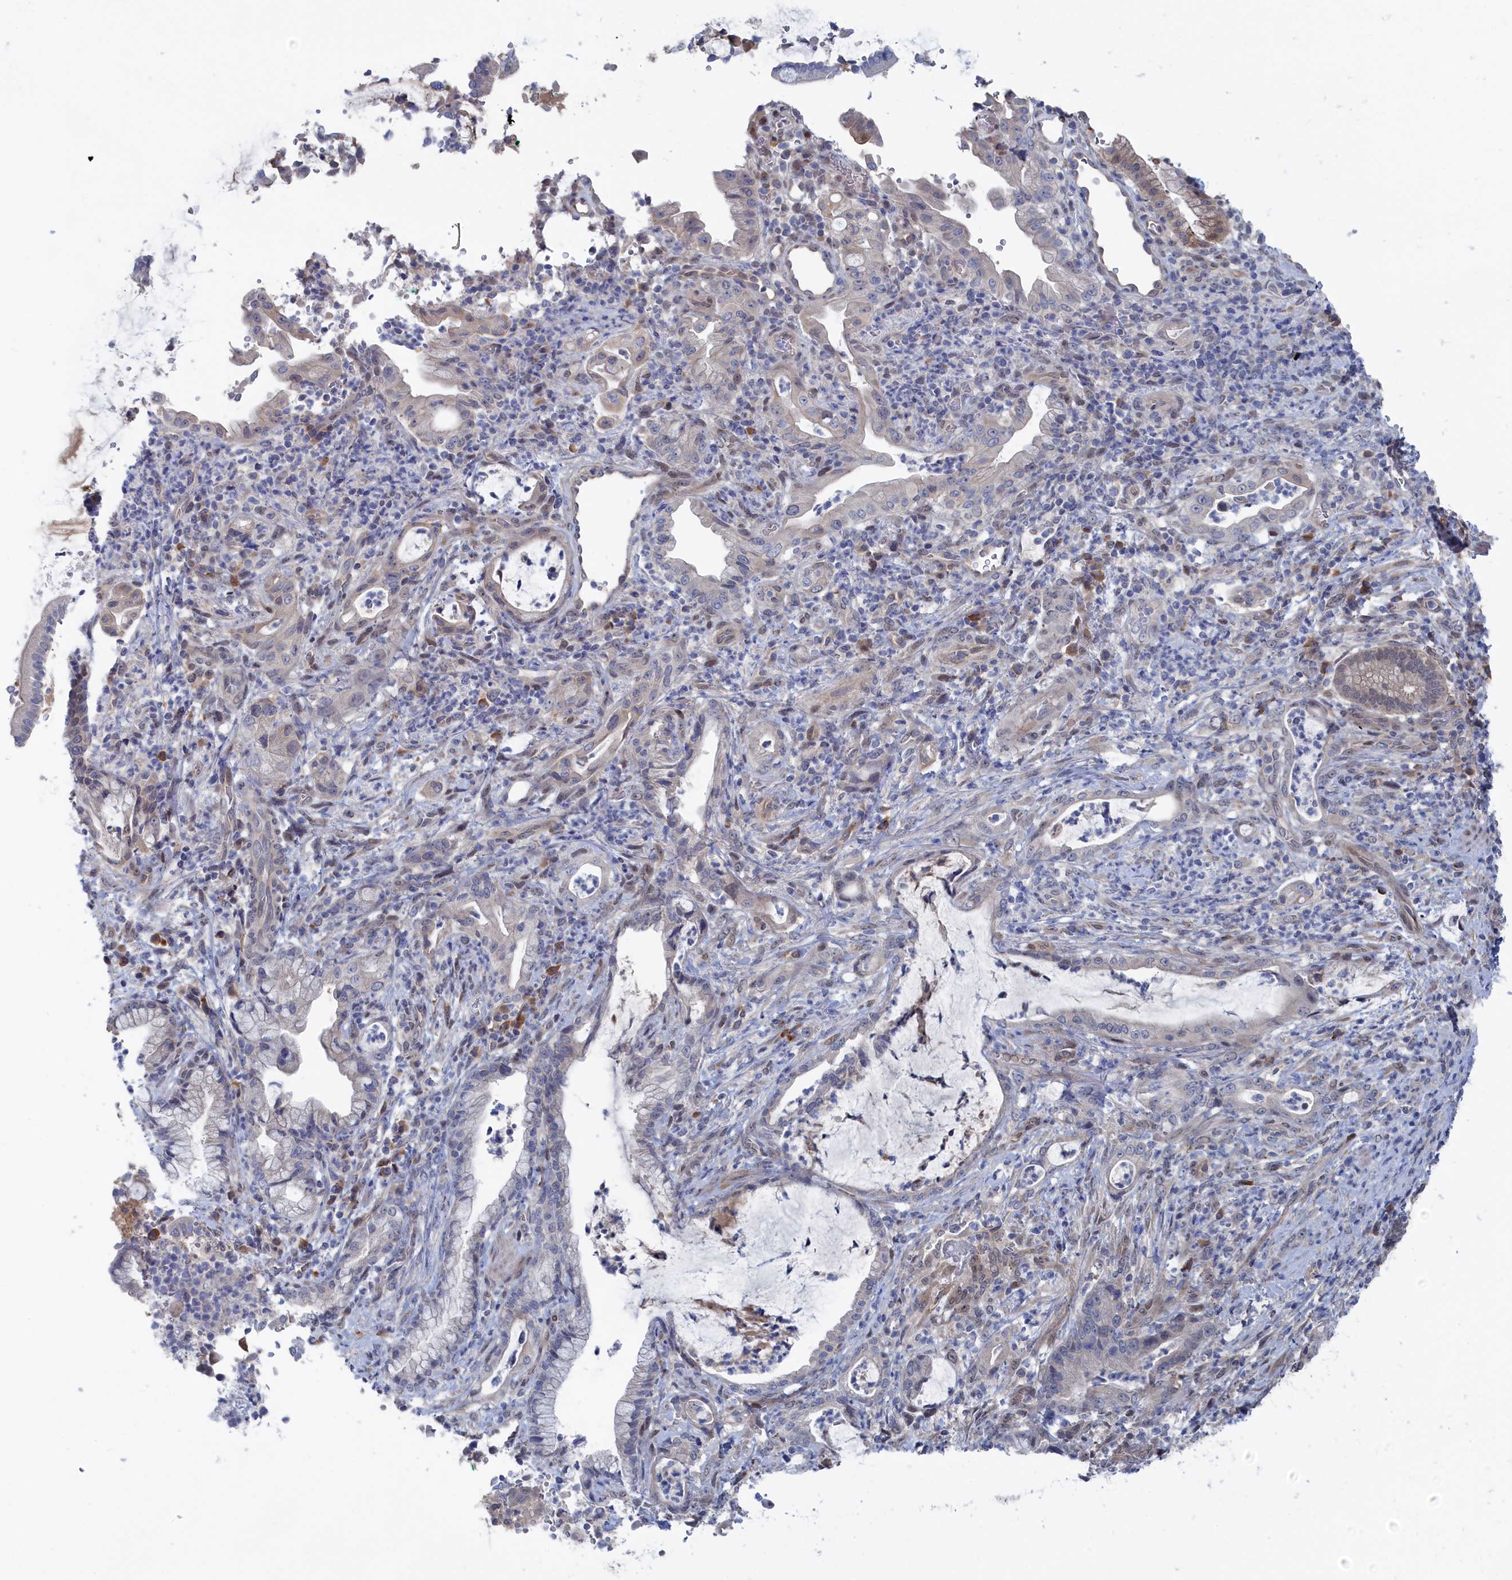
{"staining": {"intensity": "negative", "quantity": "none", "location": "none"}, "tissue": "pancreatic cancer", "cell_type": "Tumor cells", "image_type": "cancer", "snomed": [{"axis": "morphology", "description": "Normal tissue, NOS"}, {"axis": "morphology", "description": "Adenocarcinoma, NOS"}, {"axis": "topography", "description": "Pancreas"}], "caption": "Immunohistochemical staining of pancreatic adenocarcinoma exhibits no significant positivity in tumor cells. Nuclei are stained in blue.", "gene": "IRGQ", "patient": {"sex": "female", "age": 55}}